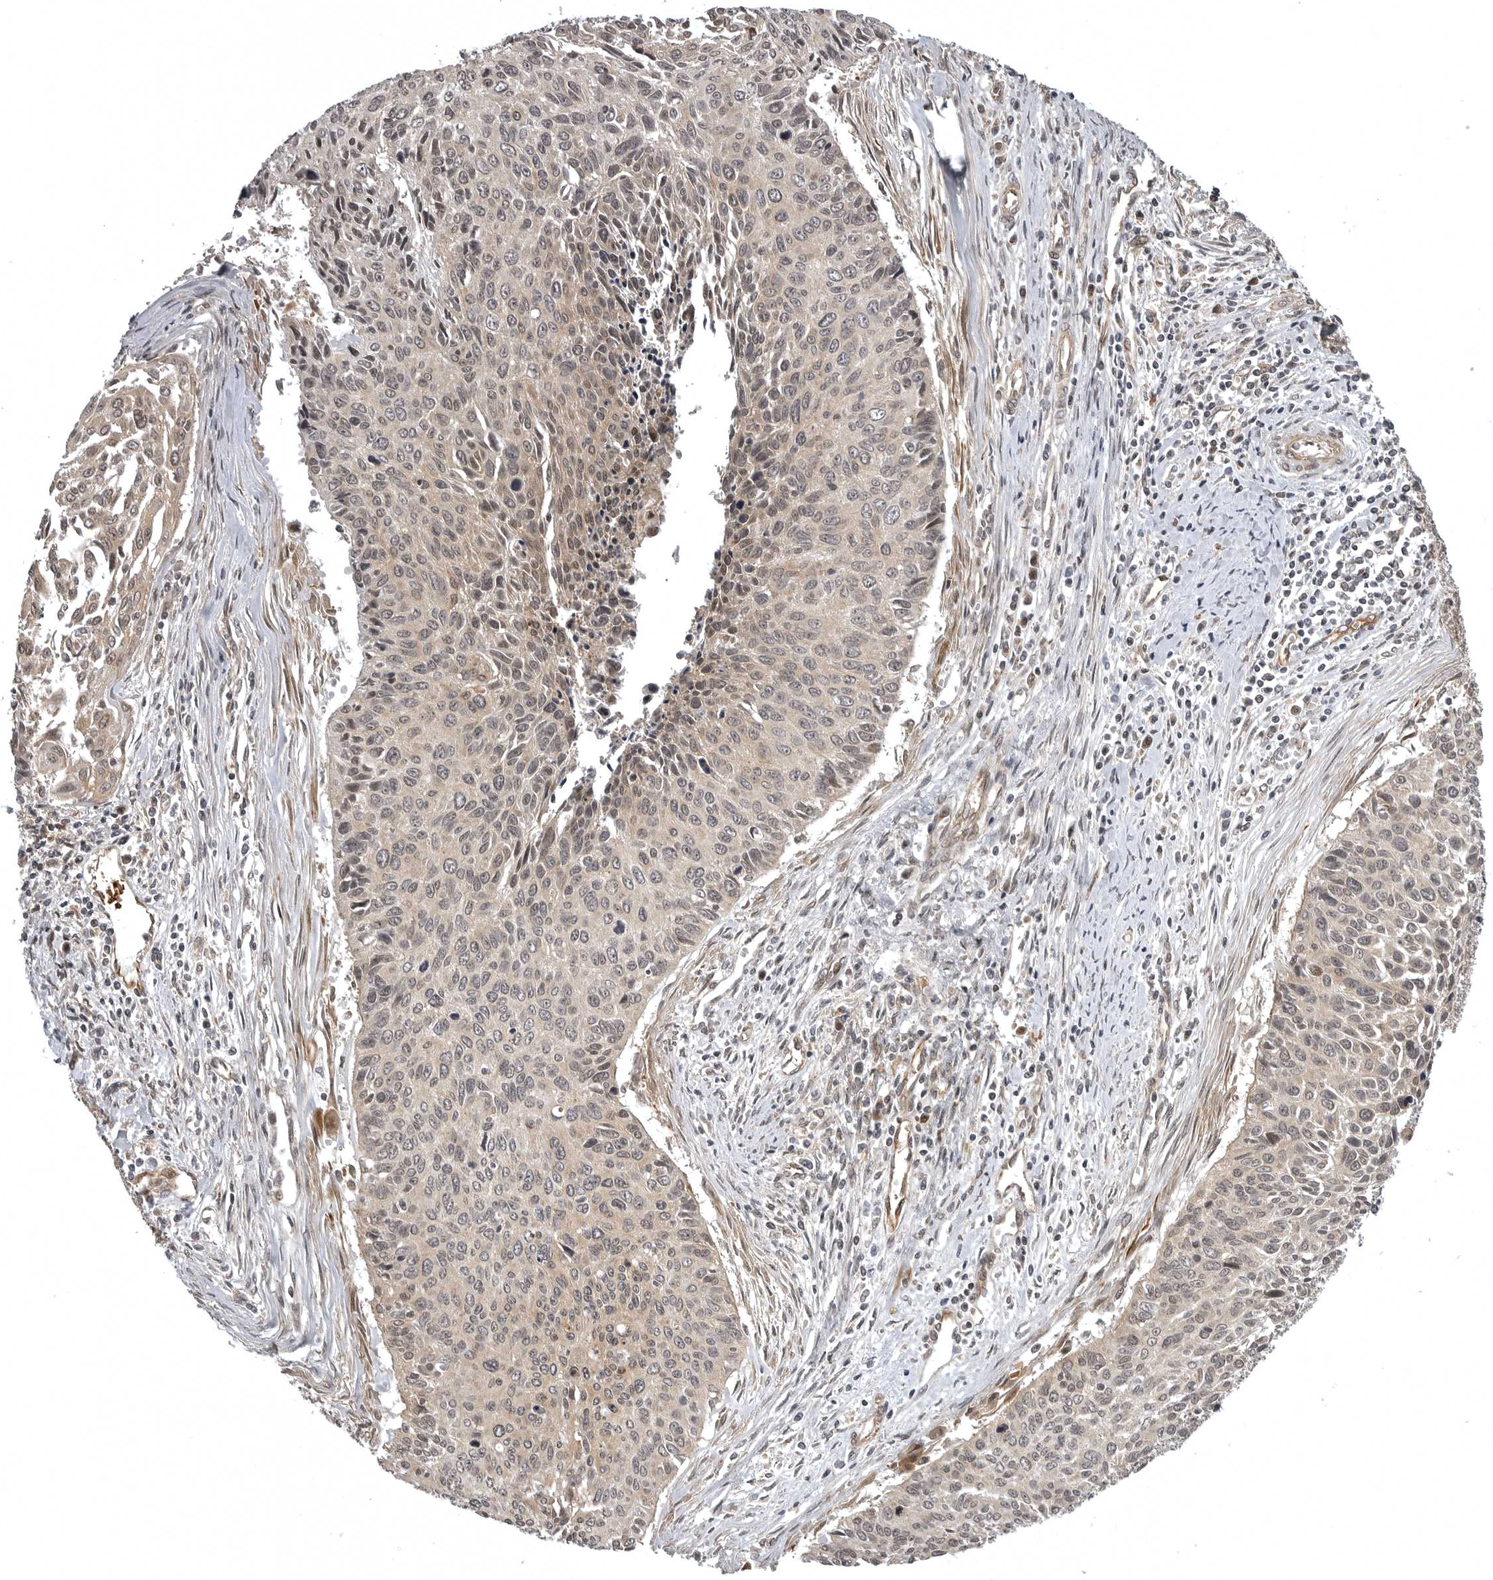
{"staining": {"intensity": "weak", "quantity": ">75%", "location": "cytoplasmic/membranous,nuclear"}, "tissue": "cervical cancer", "cell_type": "Tumor cells", "image_type": "cancer", "snomed": [{"axis": "morphology", "description": "Squamous cell carcinoma, NOS"}, {"axis": "topography", "description": "Cervix"}], "caption": "Squamous cell carcinoma (cervical) stained with immunohistochemistry displays weak cytoplasmic/membranous and nuclear expression in about >75% of tumor cells. (DAB (3,3'-diaminobenzidine) IHC with brightfield microscopy, high magnification).", "gene": "SNX16", "patient": {"sex": "female", "age": 55}}